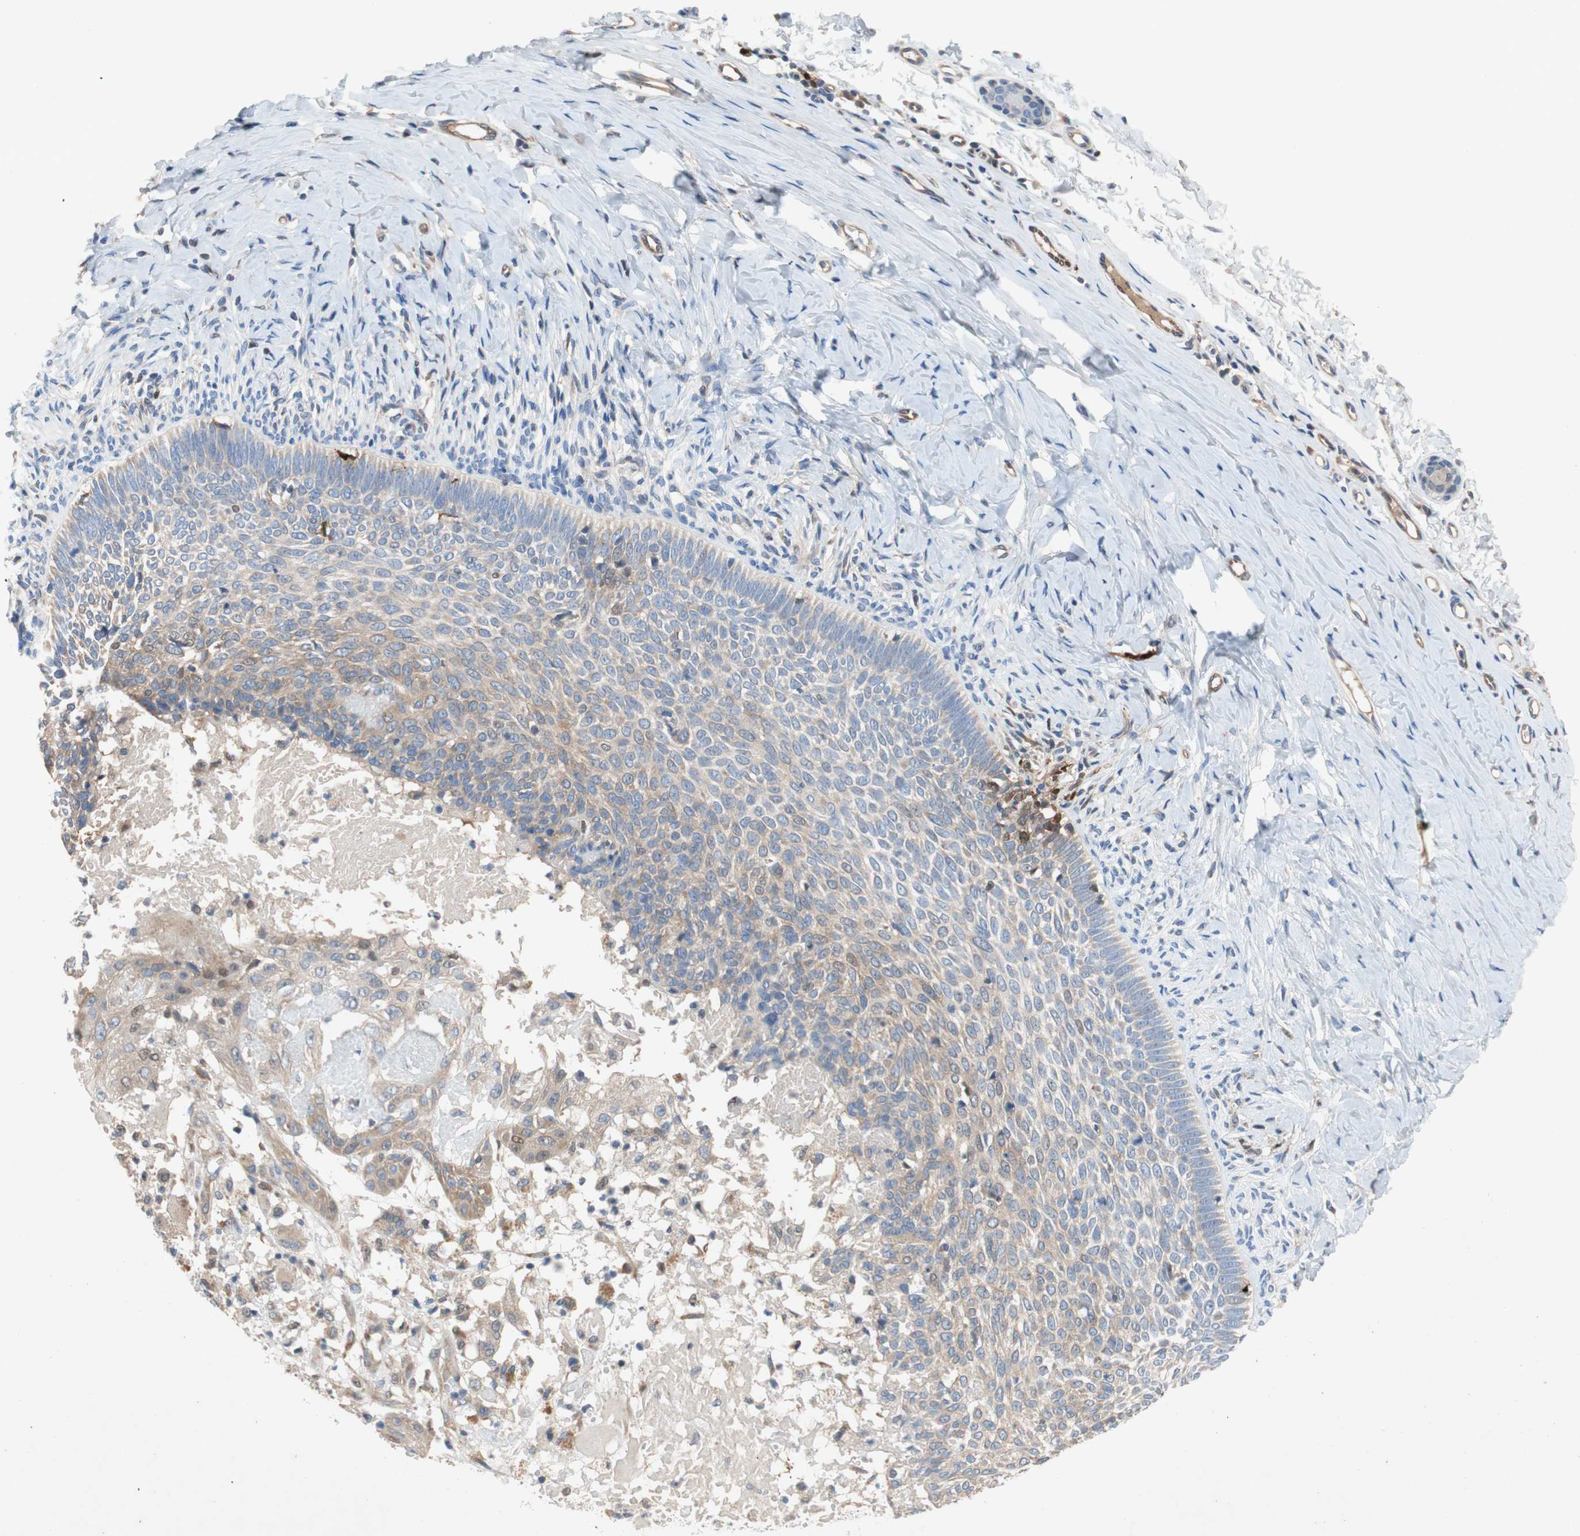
{"staining": {"intensity": "weak", "quantity": "<25%", "location": "cytoplasmic/membranous"}, "tissue": "skin cancer", "cell_type": "Tumor cells", "image_type": "cancer", "snomed": [{"axis": "morphology", "description": "Normal tissue, NOS"}, {"axis": "morphology", "description": "Basal cell carcinoma"}, {"axis": "topography", "description": "Skin"}], "caption": "The micrograph demonstrates no staining of tumor cells in basal cell carcinoma (skin).", "gene": "RELB", "patient": {"sex": "male", "age": 87}}